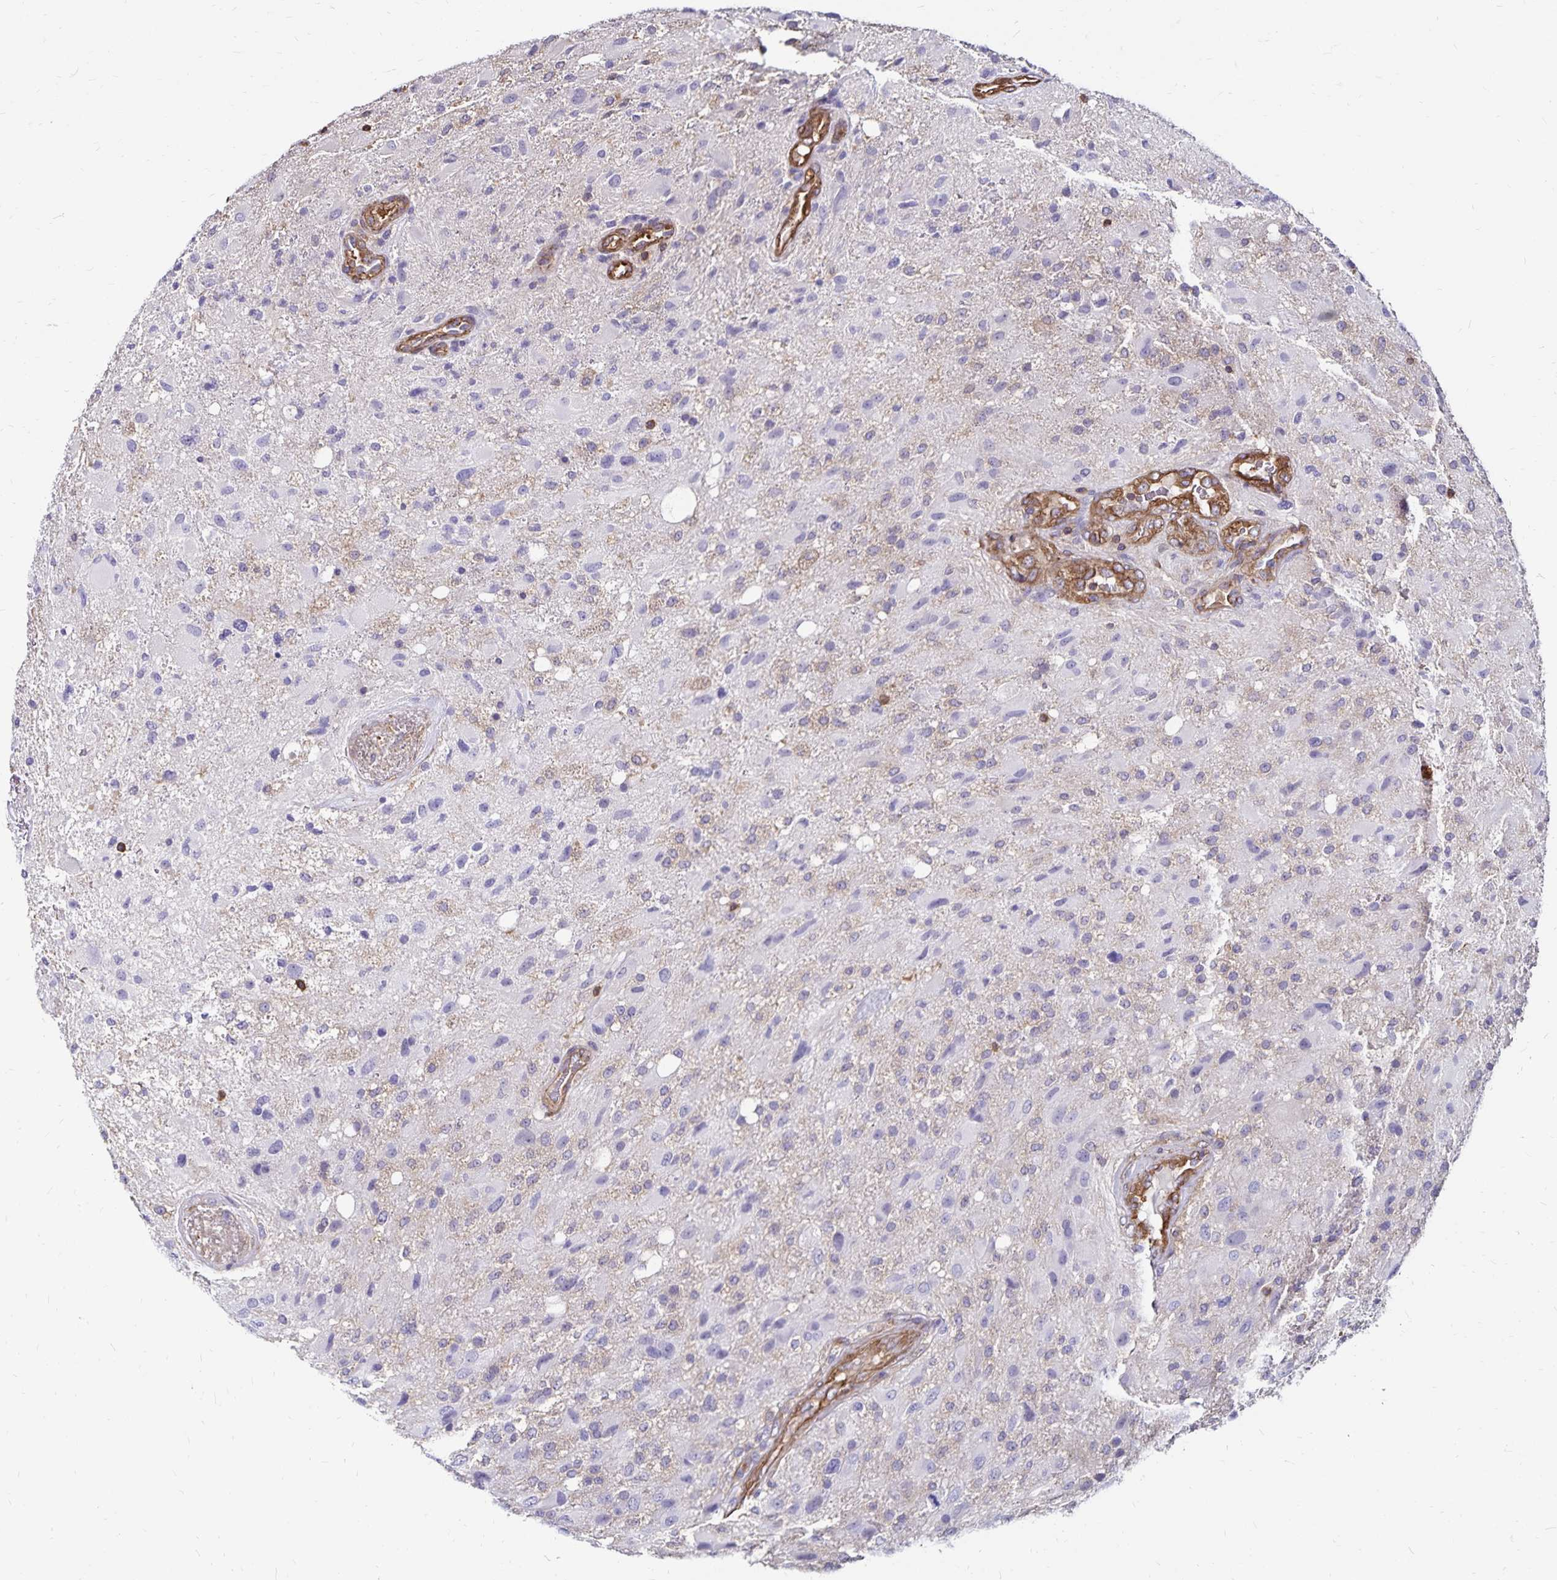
{"staining": {"intensity": "negative", "quantity": "none", "location": "none"}, "tissue": "glioma", "cell_type": "Tumor cells", "image_type": "cancer", "snomed": [{"axis": "morphology", "description": "Glioma, malignant, High grade"}, {"axis": "topography", "description": "Brain"}], "caption": "High power microscopy image of an immunohistochemistry (IHC) photomicrograph of high-grade glioma (malignant), revealing no significant staining in tumor cells. (DAB IHC with hematoxylin counter stain).", "gene": "RPRML", "patient": {"sex": "male", "age": 53}}